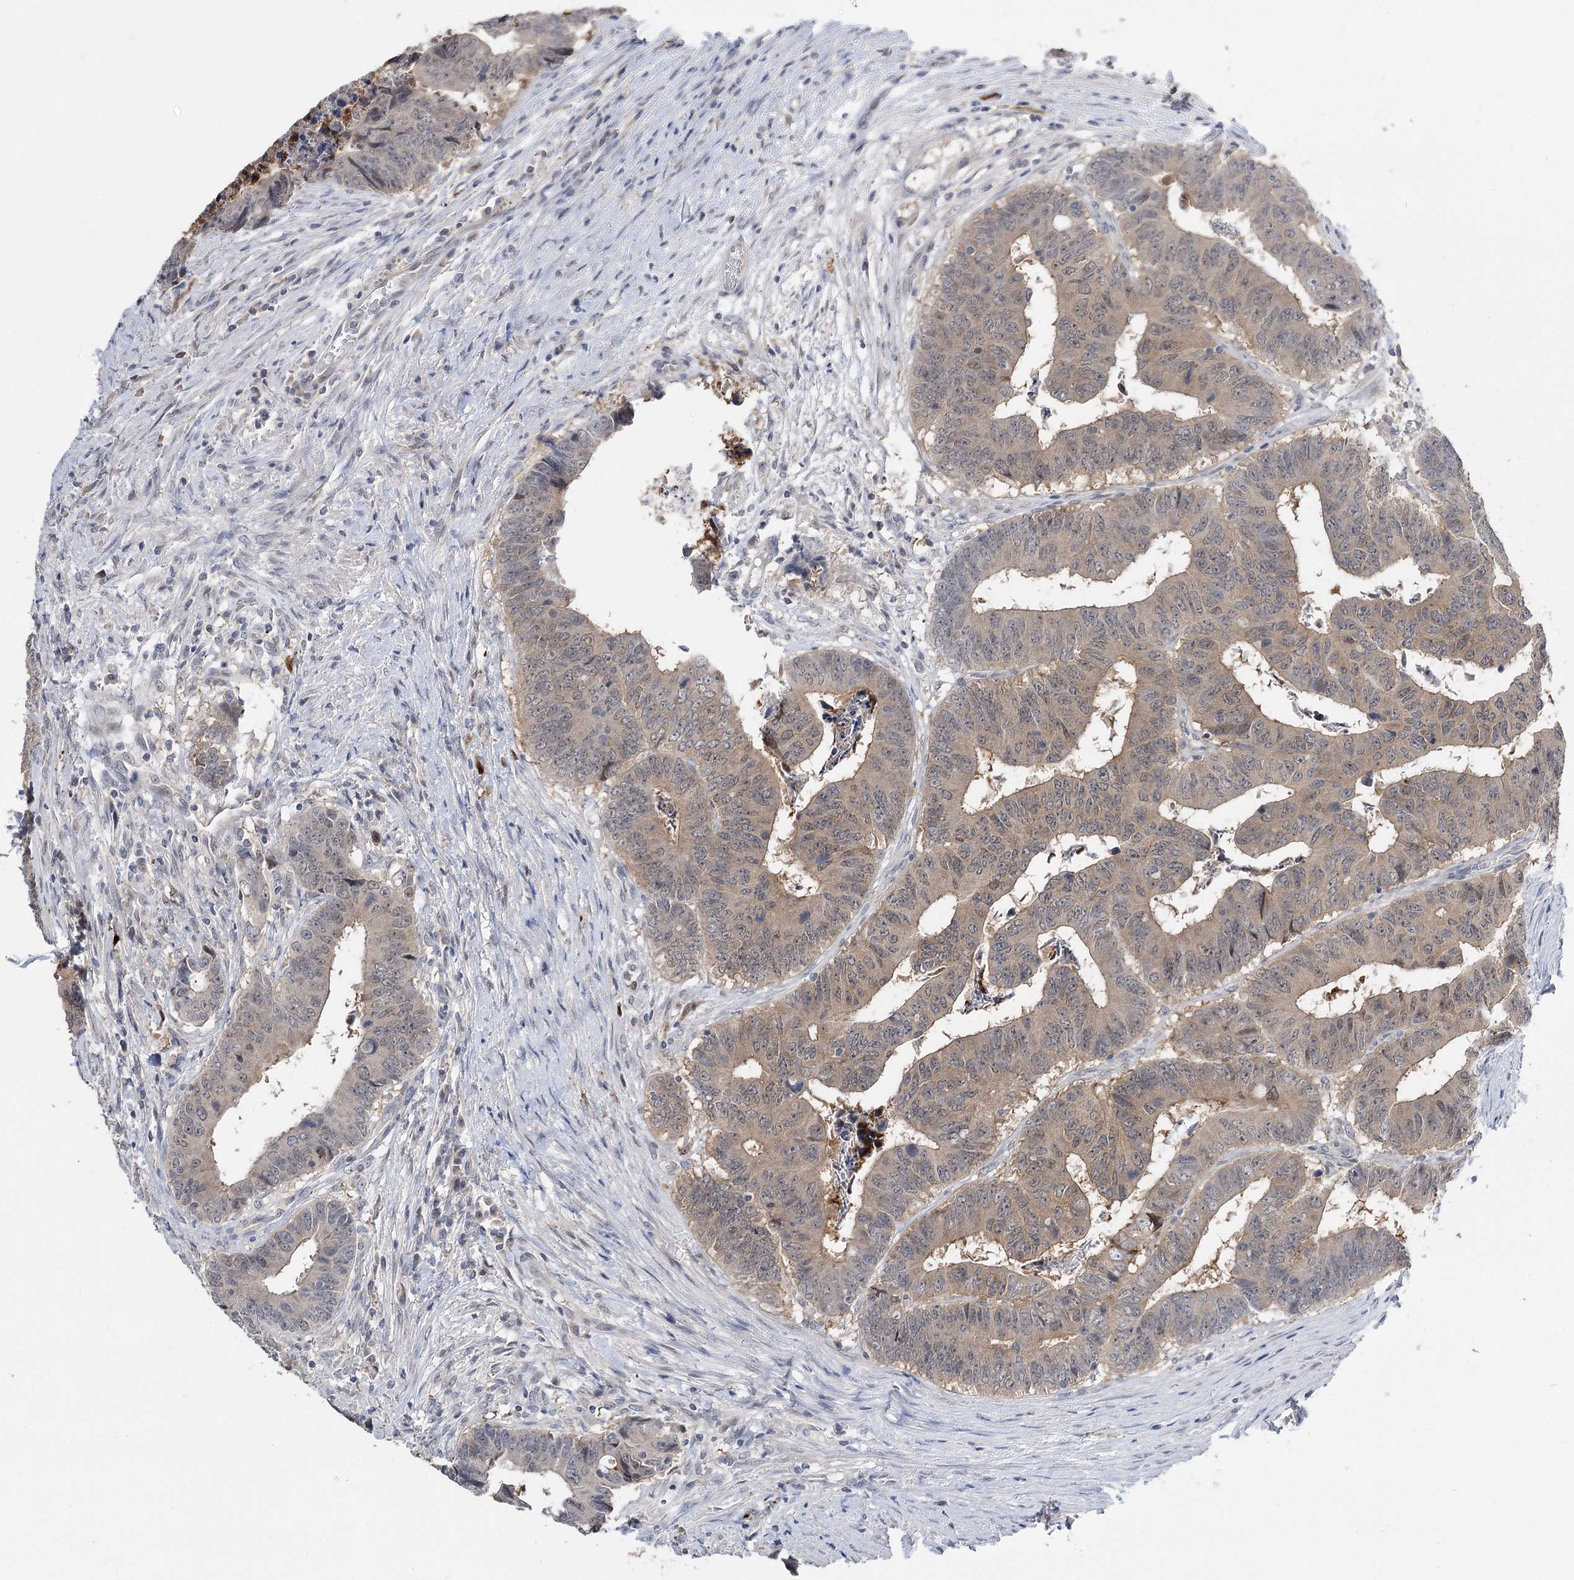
{"staining": {"intensity": "weak", "quantity": ">75%", "location": "cytoplasmic/membranous"}, "tissue": "colorectal cancer", "cell_type": "Tumor cells", "image_type": "cancer", "snomed": [{"axis": "morphology", "description": "Adenocarcinoma, NOS"}, {"axis": "topography", "description": "Rectum"}], "caption": "Colorectal cancer stained with a protein marker reveals weak staining in tumor cells.", "gene": "PHYHIPL", "patient": {"sex": "male", "age": 84}}